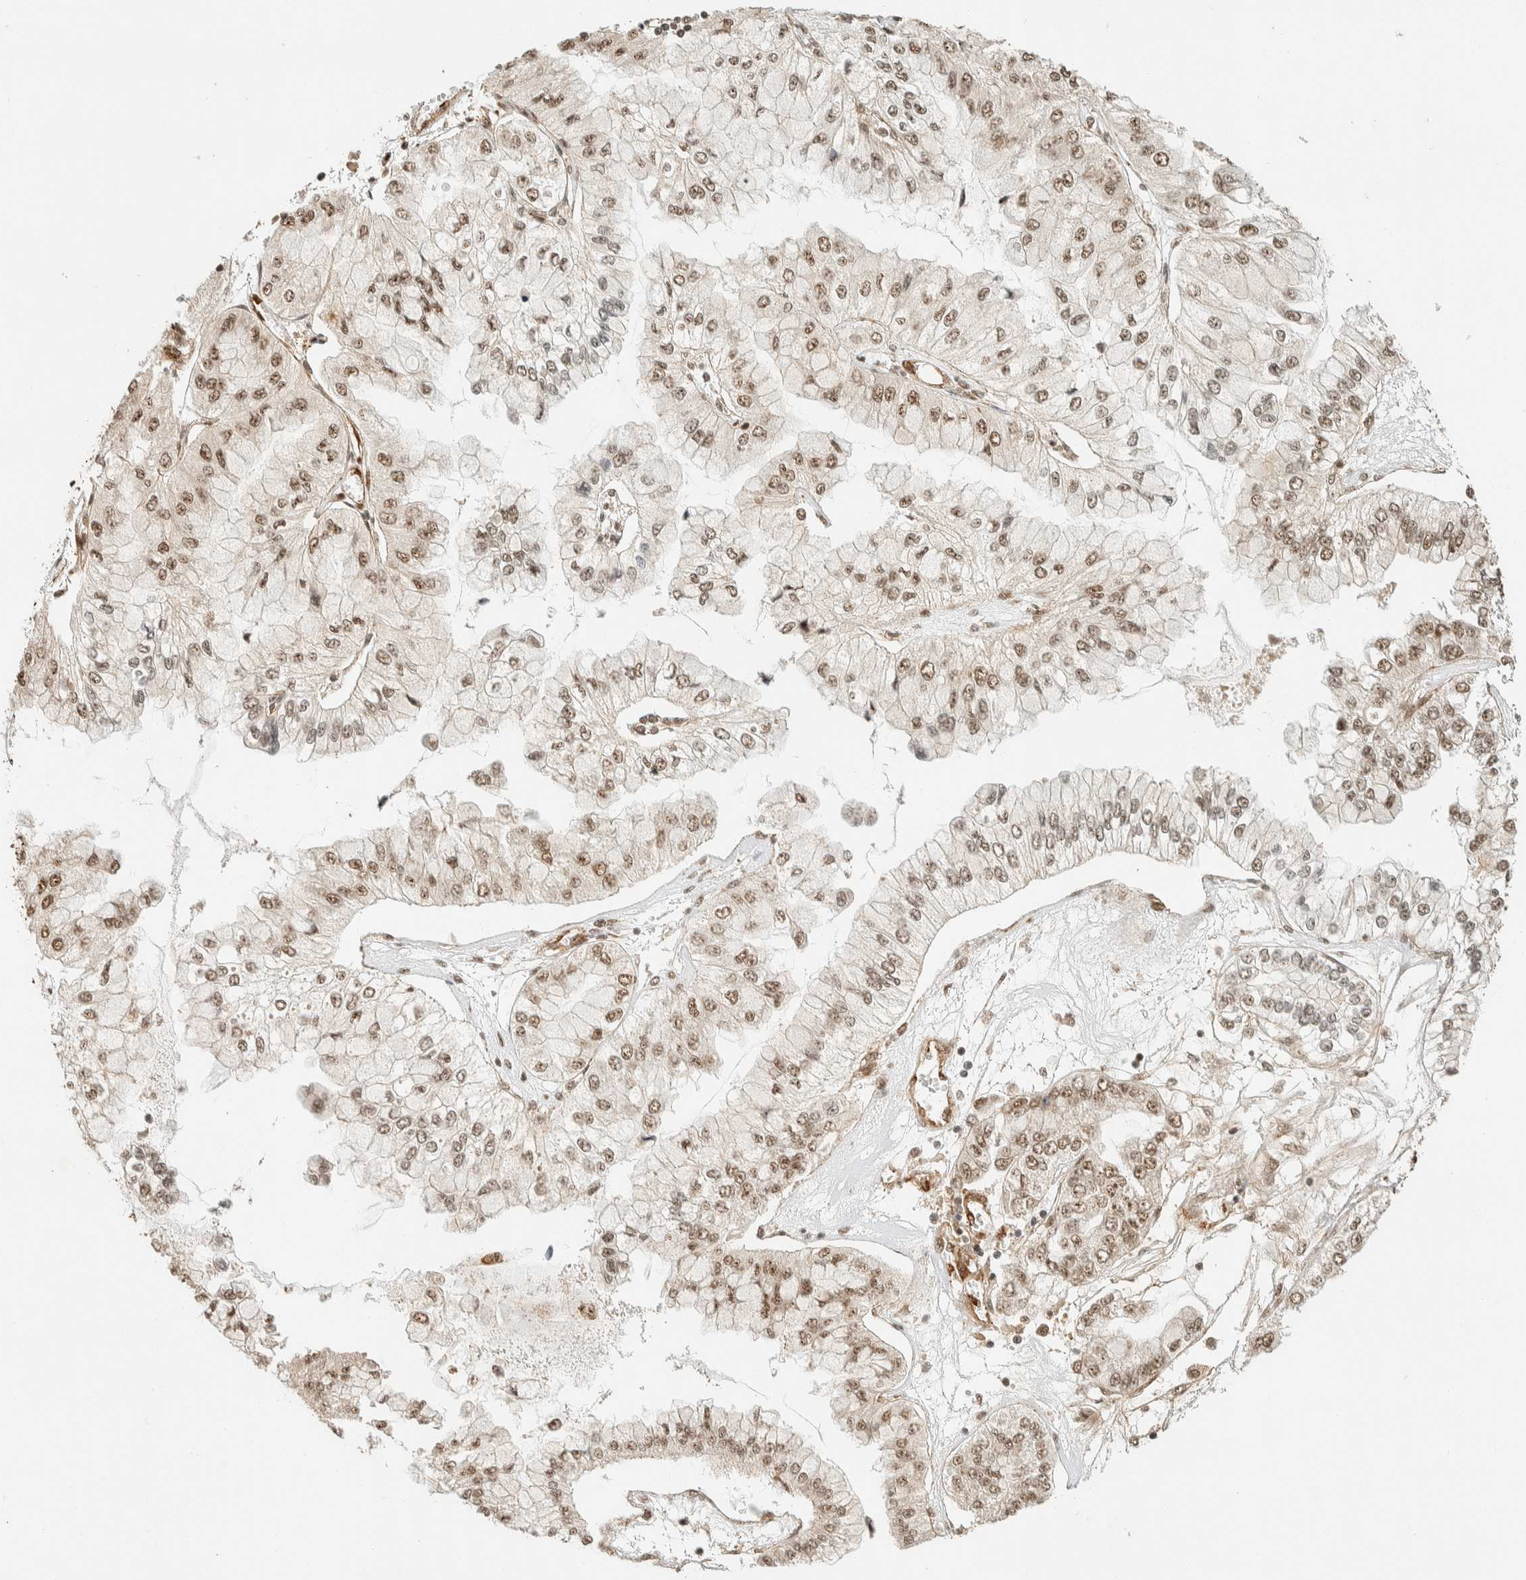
{"staining": {"intensity": "moderate", "quantity": ">75%", "location": "nuclear"}, "tissue": "liver cancer", "cell_type": "Tumor cells", "image_type": "cancer", "snomed": [{"axis": "morphology", "description": "Cholangiocarcinoma"}, {"axis": "topography", "description": "Liver"}], "caption": "Liver cholangiocarcinoma was stained to show a protein in brown. There is medium levels of moderate nuclear staining in approximately >75% of tumor cells.", "gene": "SIK1", "patient": {"sex": "female", "age": 79}}